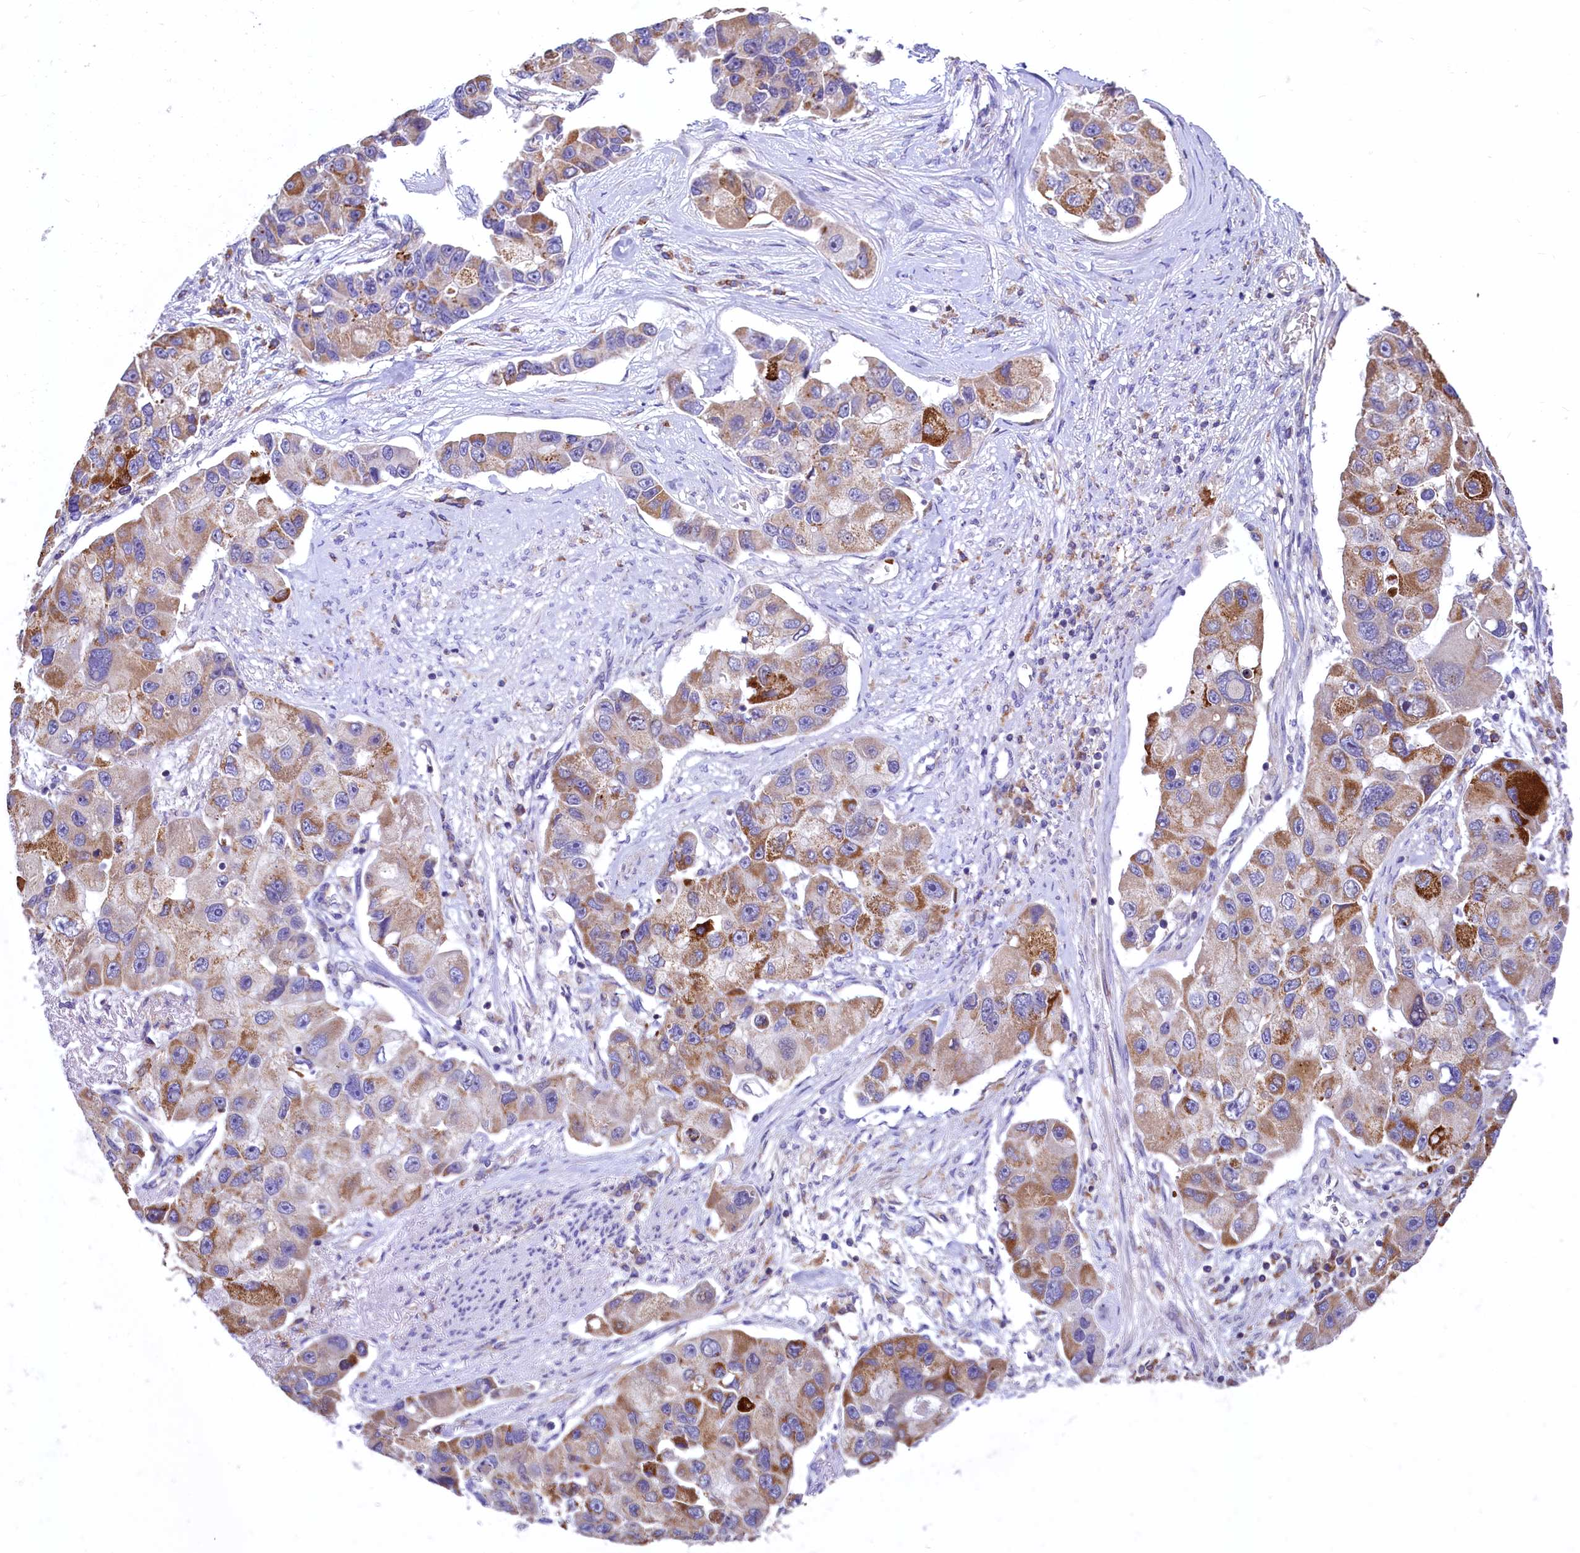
{"staining": {"intensity": "moderate", "quantity": "25%-75%", "location": "cytoplasmic/membranous"}, "tissue": "lung cancer", "cell_type": "Tumor cells", "image_type": "cancer", "snomed": [{"axis": "morphology", "description": "Adenocarcinoma, NOS"}, {"axis": "topography", "description": "Lung"}], "caption": "Moderate cytoplasmic/membranous staining is identified in approximately 25%-75% of tumor cells in lung cancer.", "gene": "HPS6", "patient": {"sex": "female", "age": 54}}